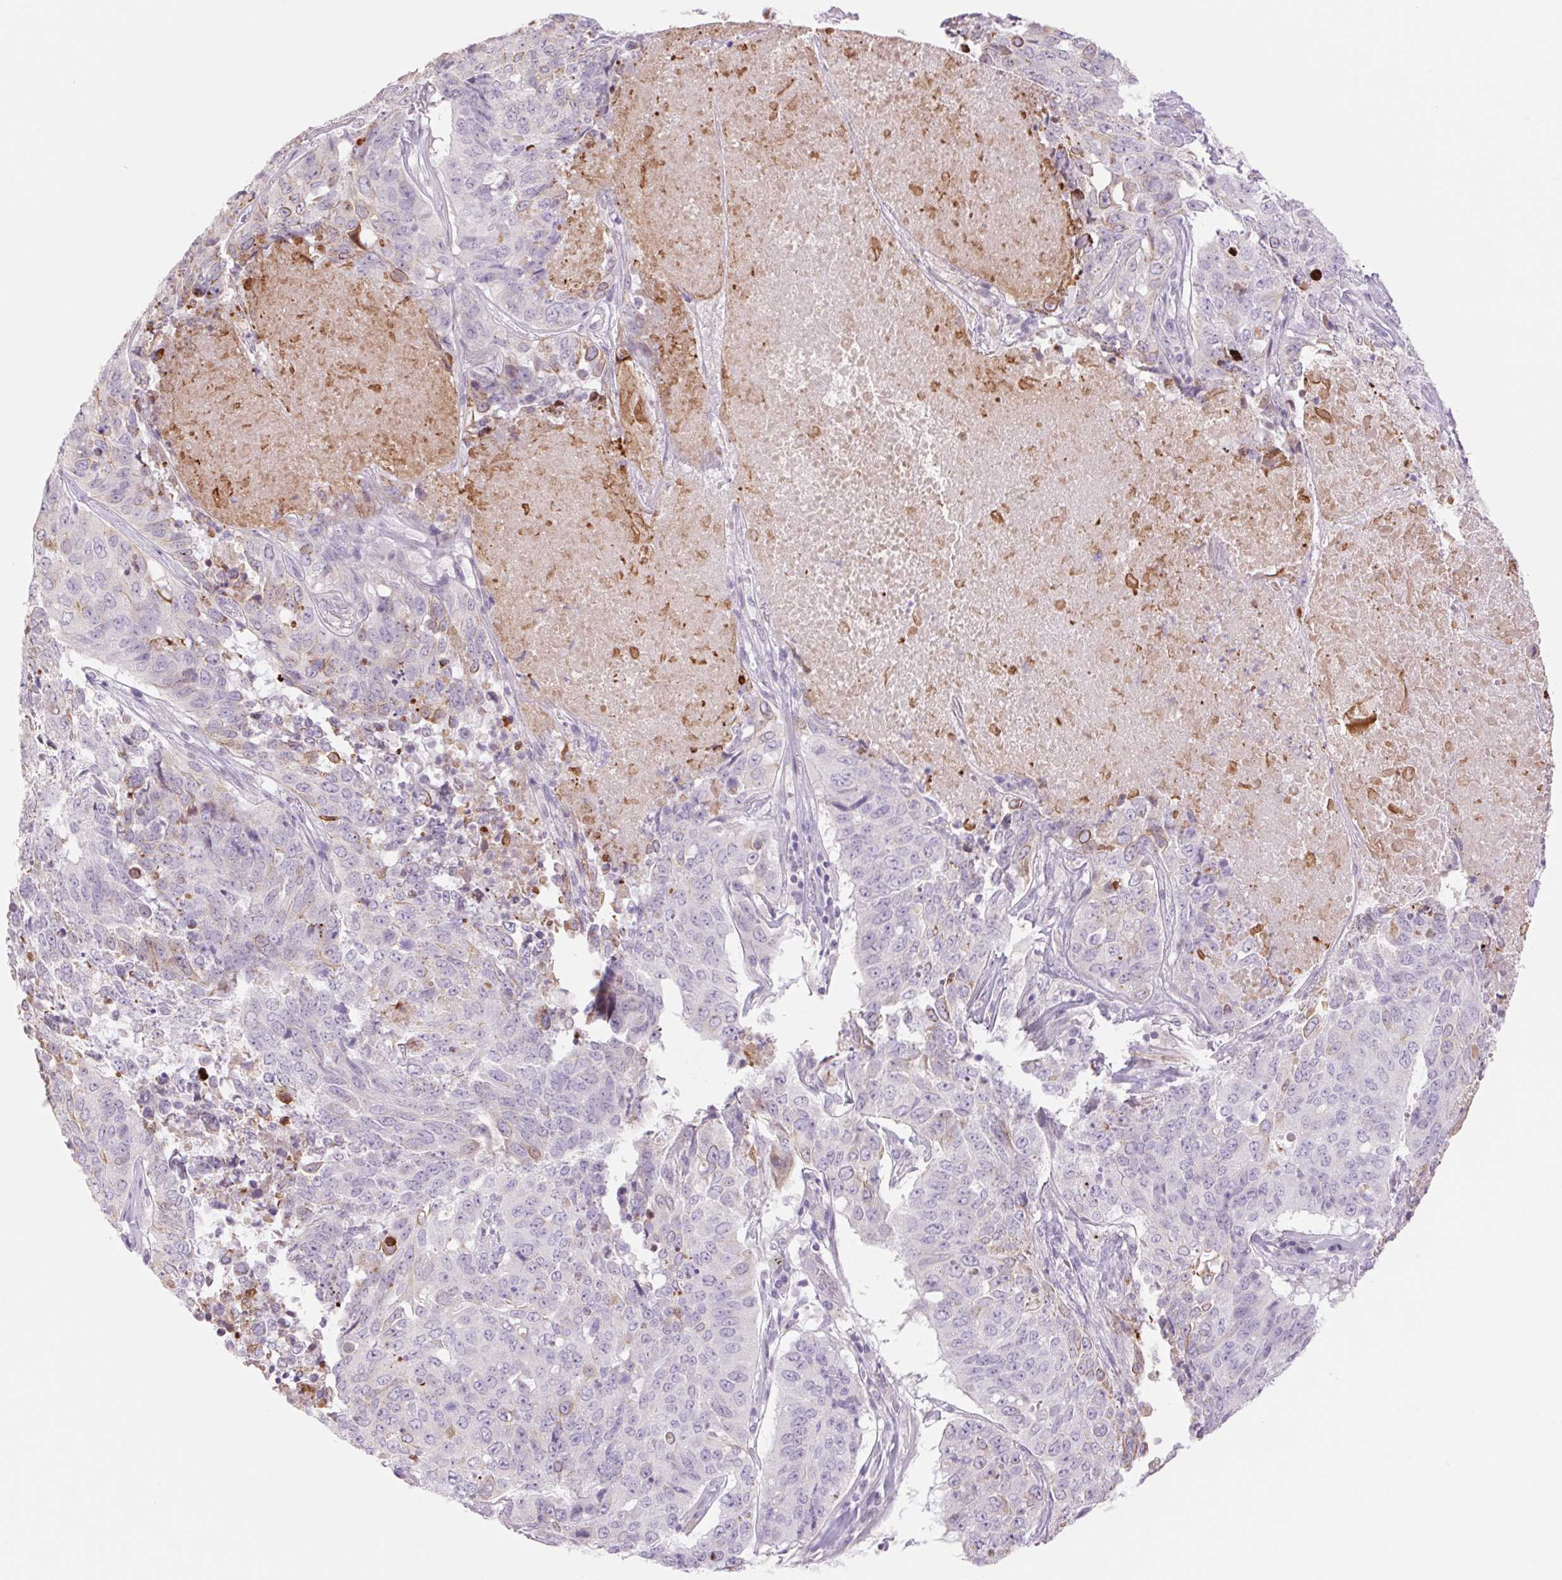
{"staining": {"intensity": "negative", "quantity": "none", "location": "none"}, "tissue": "lung cancer", "cell_type": "Tumor cells", "image_type": "cancer", "snomed": [{"axis": "morphology", "description": "Normal tissue, NOS"}, {"axis": "morphology", "description": "Squamous cell carcinoma, NOS"}, {"axis": "topography", "description": "Bronchus"}, {"axis": "topography", "description": "Lung"}], "caption": "This is an IHC histopathology image of lung cancer. There is no staining in tumor cells.", "gene": "KRT1", "patient": {"sex": "male", "age": 64}}